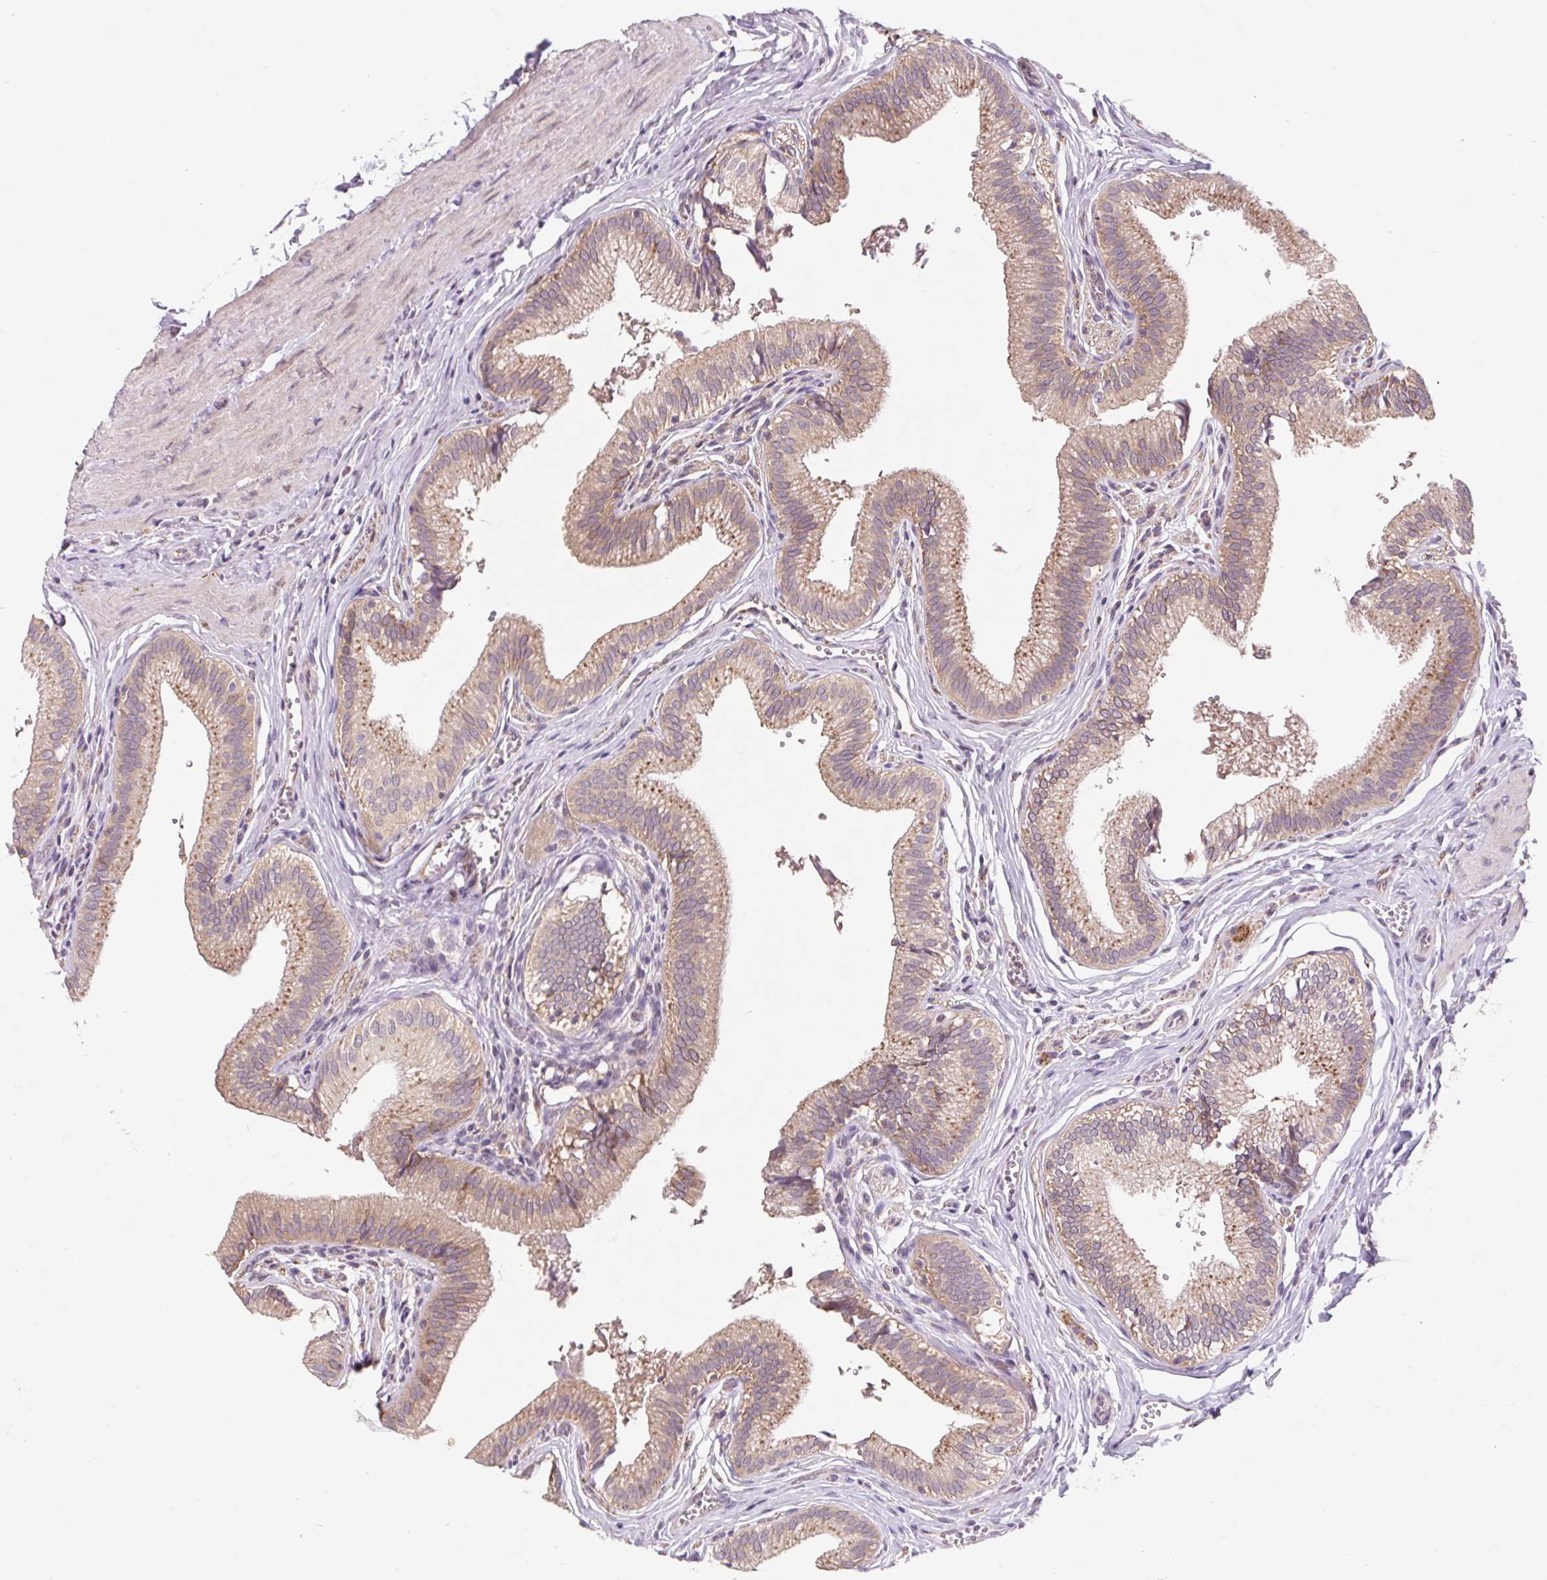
{"staining": {"intensity": "moderate", "quantity": ">75%", "location": "cytoplasmic/membranous"}, "tissue": "gallbladder", "cell_type": "Glandular cells", "image_type": "normal", "snomed": [{"axis": "morphology", "description": "Normal tissue, NOS"}, {"axis": "topography", "description": "Gallbladder"}, {"axis": "topography", "description": "Peripheral nerve tissue"}], "caption": "An image showing moderate cytoplasmic/membranous expression in about >75% of glandular cells in normal gallbladder, as visualized by brown immunohistochemical staining.", "gene": "HFE", "patient": {"sex": "male", "age": 17}}